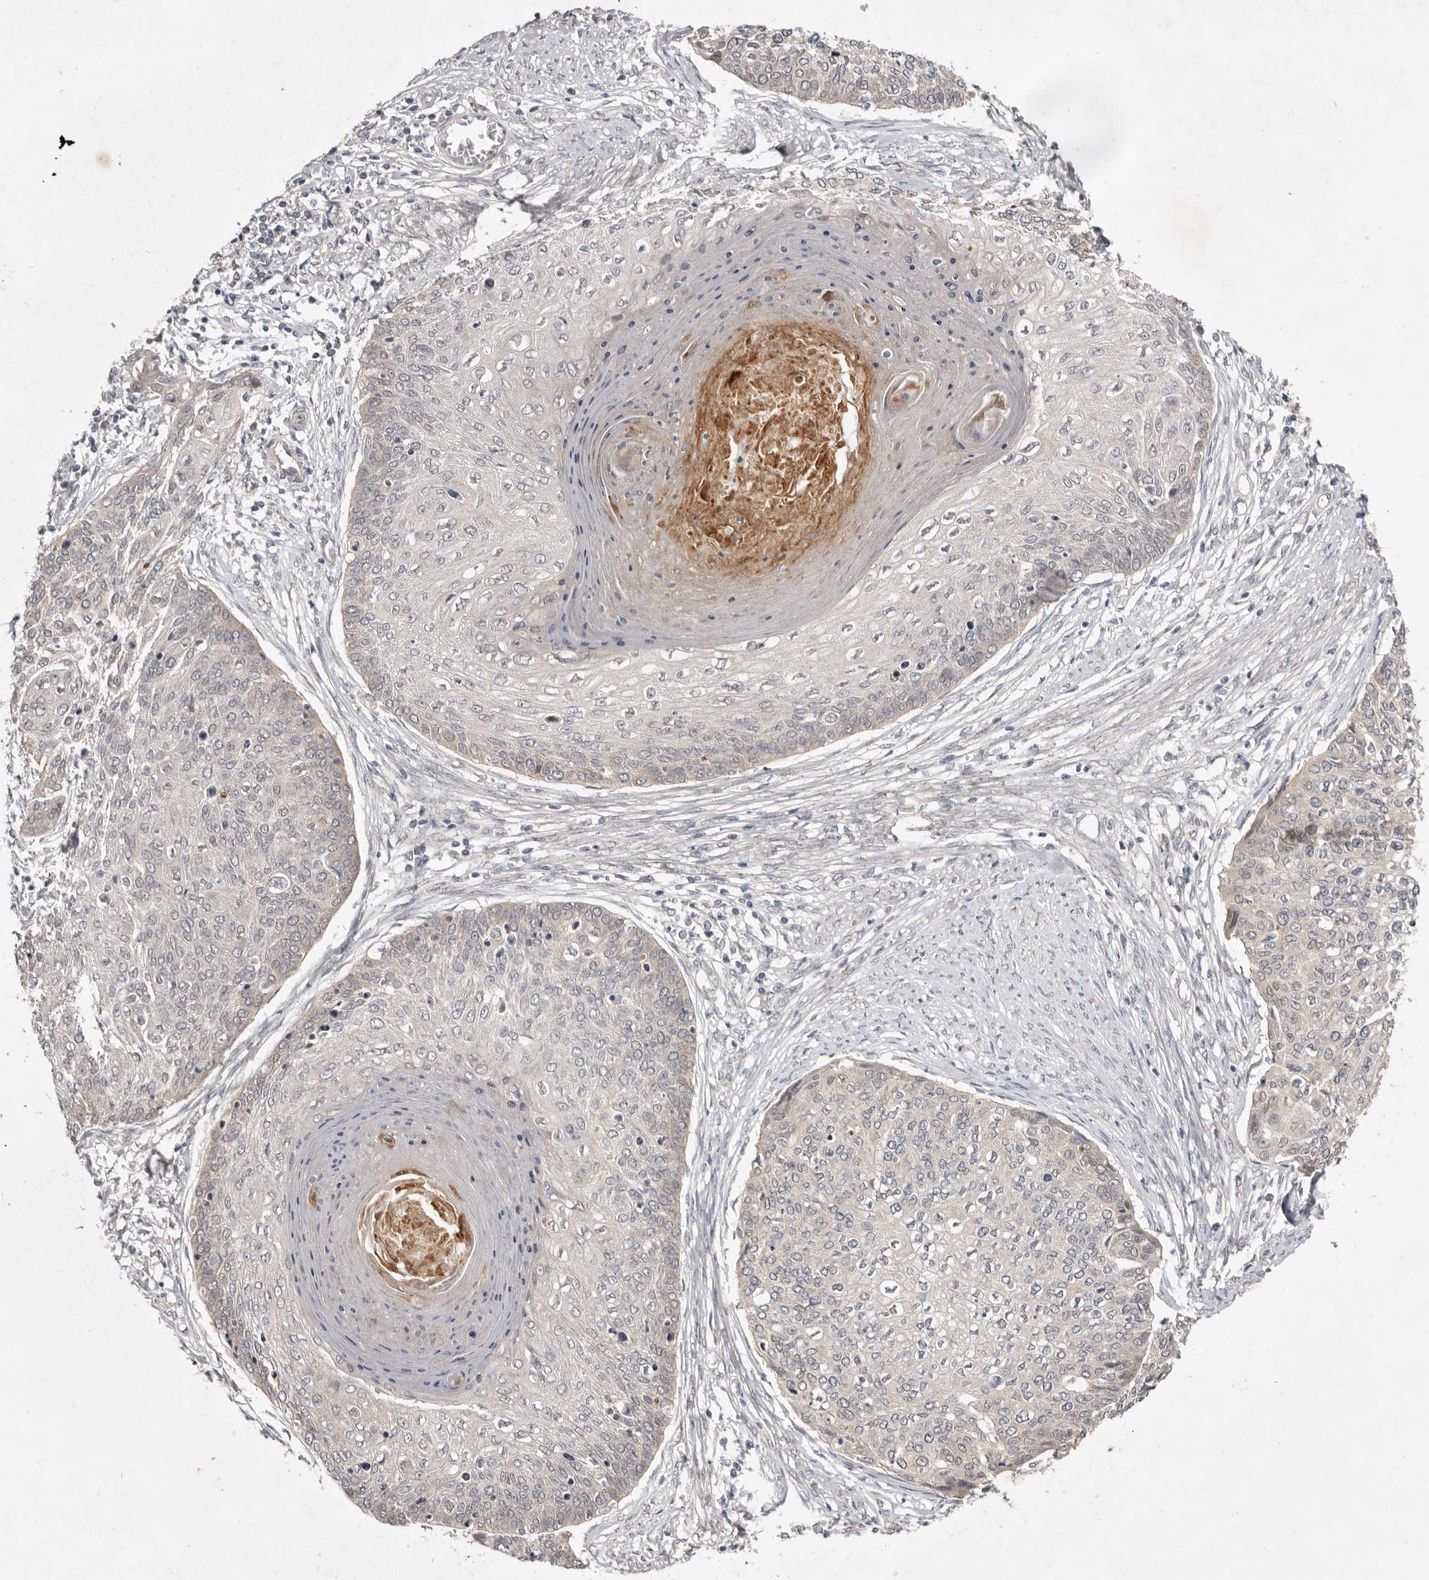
{"staining": {"intensity": "weak", "quantity": "25%-75%", "location": "cytoplasmic/membranous"}, "tissue": "cervical cancer", "cell_type": "Tumor cells", "image_type": "cancer", "snomed": [{"axis": "morphology", "description": "Squamous cell carcinoma, NOS"}, {"axis": "topography", "description": "Cervix"}], "caption": "Cervical cancer stained with DAB (3,3'-diaminobenzidine) immunohistochemistry exhibits low levels of weak cytoplasmic/membranous expression in approximately 25%-75% of tumor cells.", "gene": "NSUN4", "patient": {"sex": "female", "age": 37}}